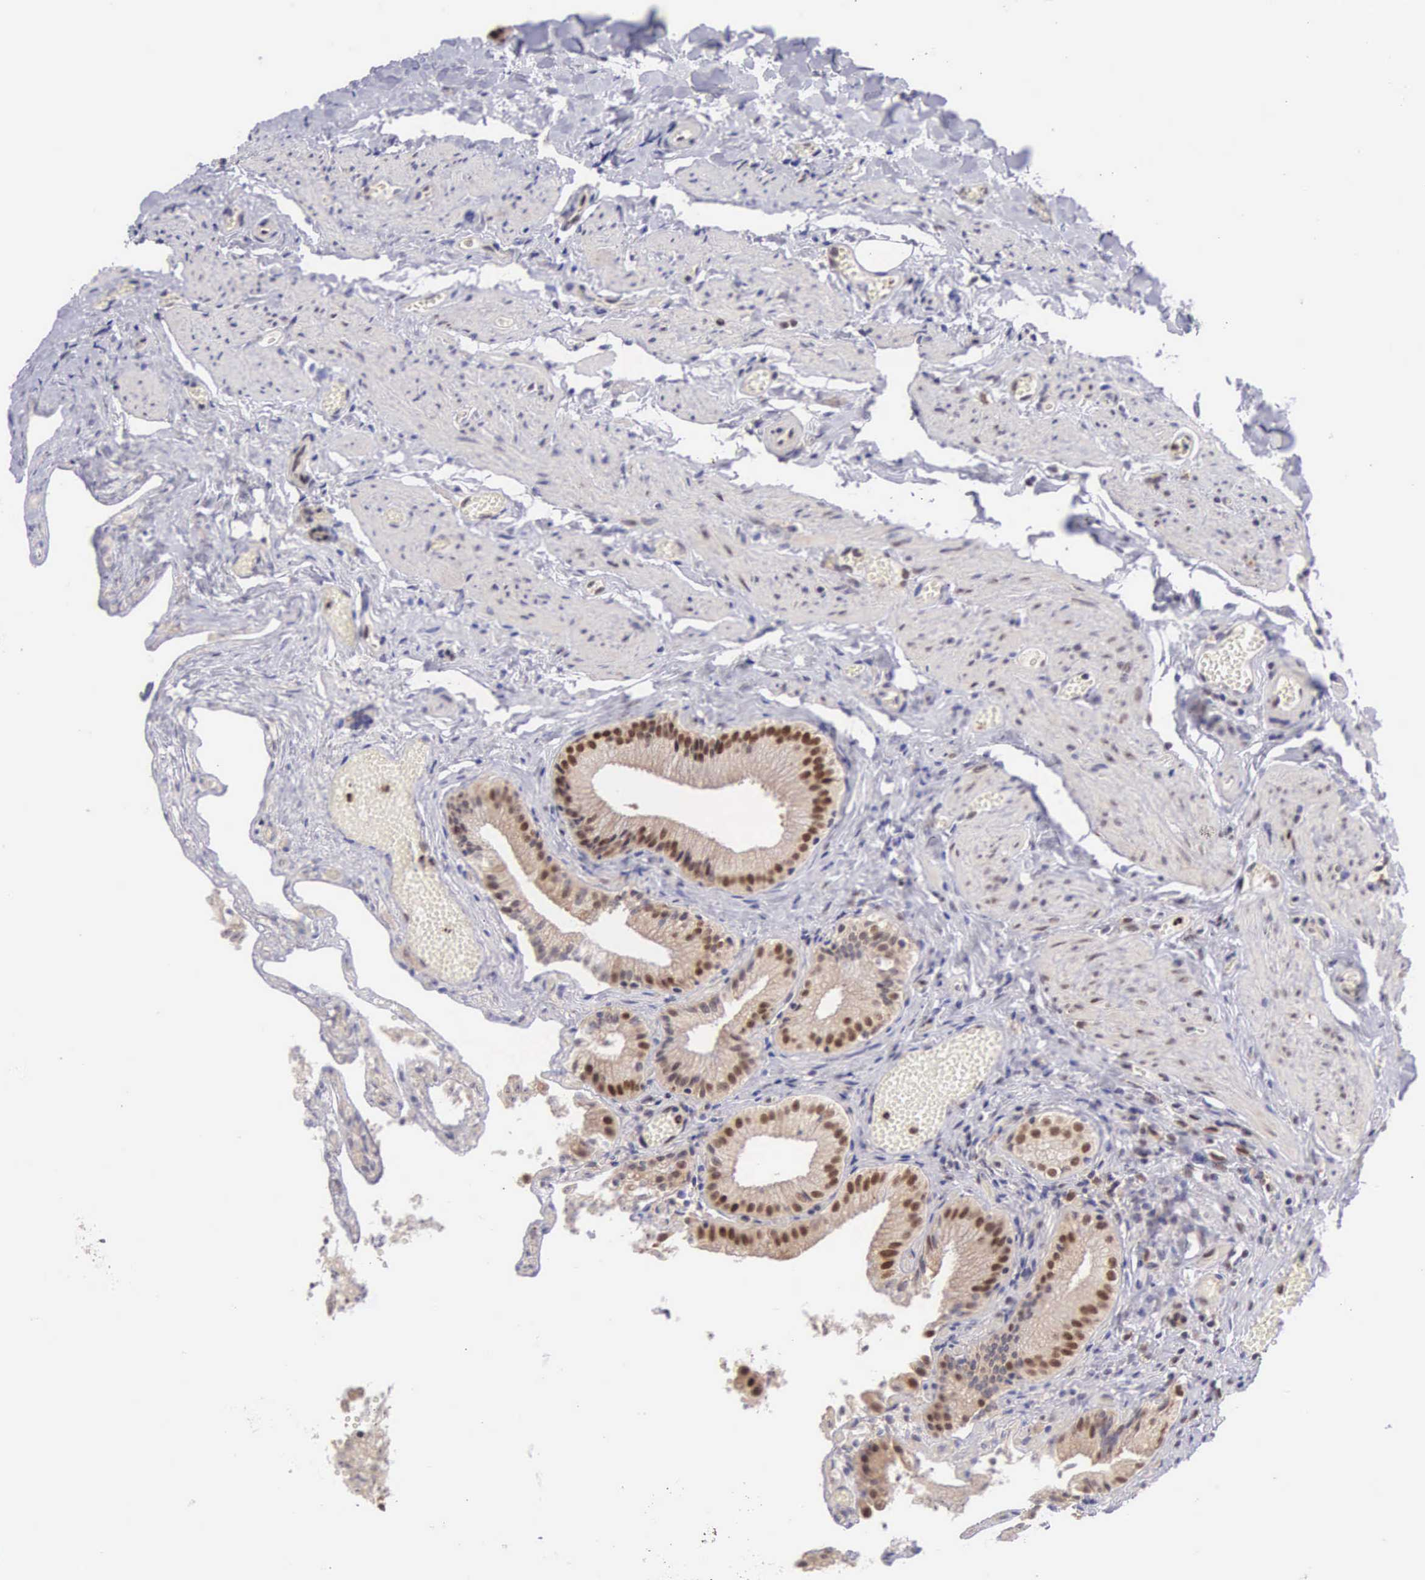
{"staining": {"intensity": "strong", "quantity": ">75%", "location": "cytoplasmic/membranous,nuclear"}, "tissue": "gallbladder", "cell_type": "Glandular cells", "image_type": "normal", "snomed": [{"axis": "morphology", "description": "Normal tissue, NOS"}, {"axis": "topography", "description": "Gallbladder"}], "caption": "High-power microscopy captured an immunohistochemistry (IHC) image of unremarkable gallbladder, revealing strong cytoplasmic/membranous,nuclear staining in approximately >75% of glandular cells. Nuclei are stained in blue.", "gene": "GRK3", "patient": {"sex": "female", "age": 44}}